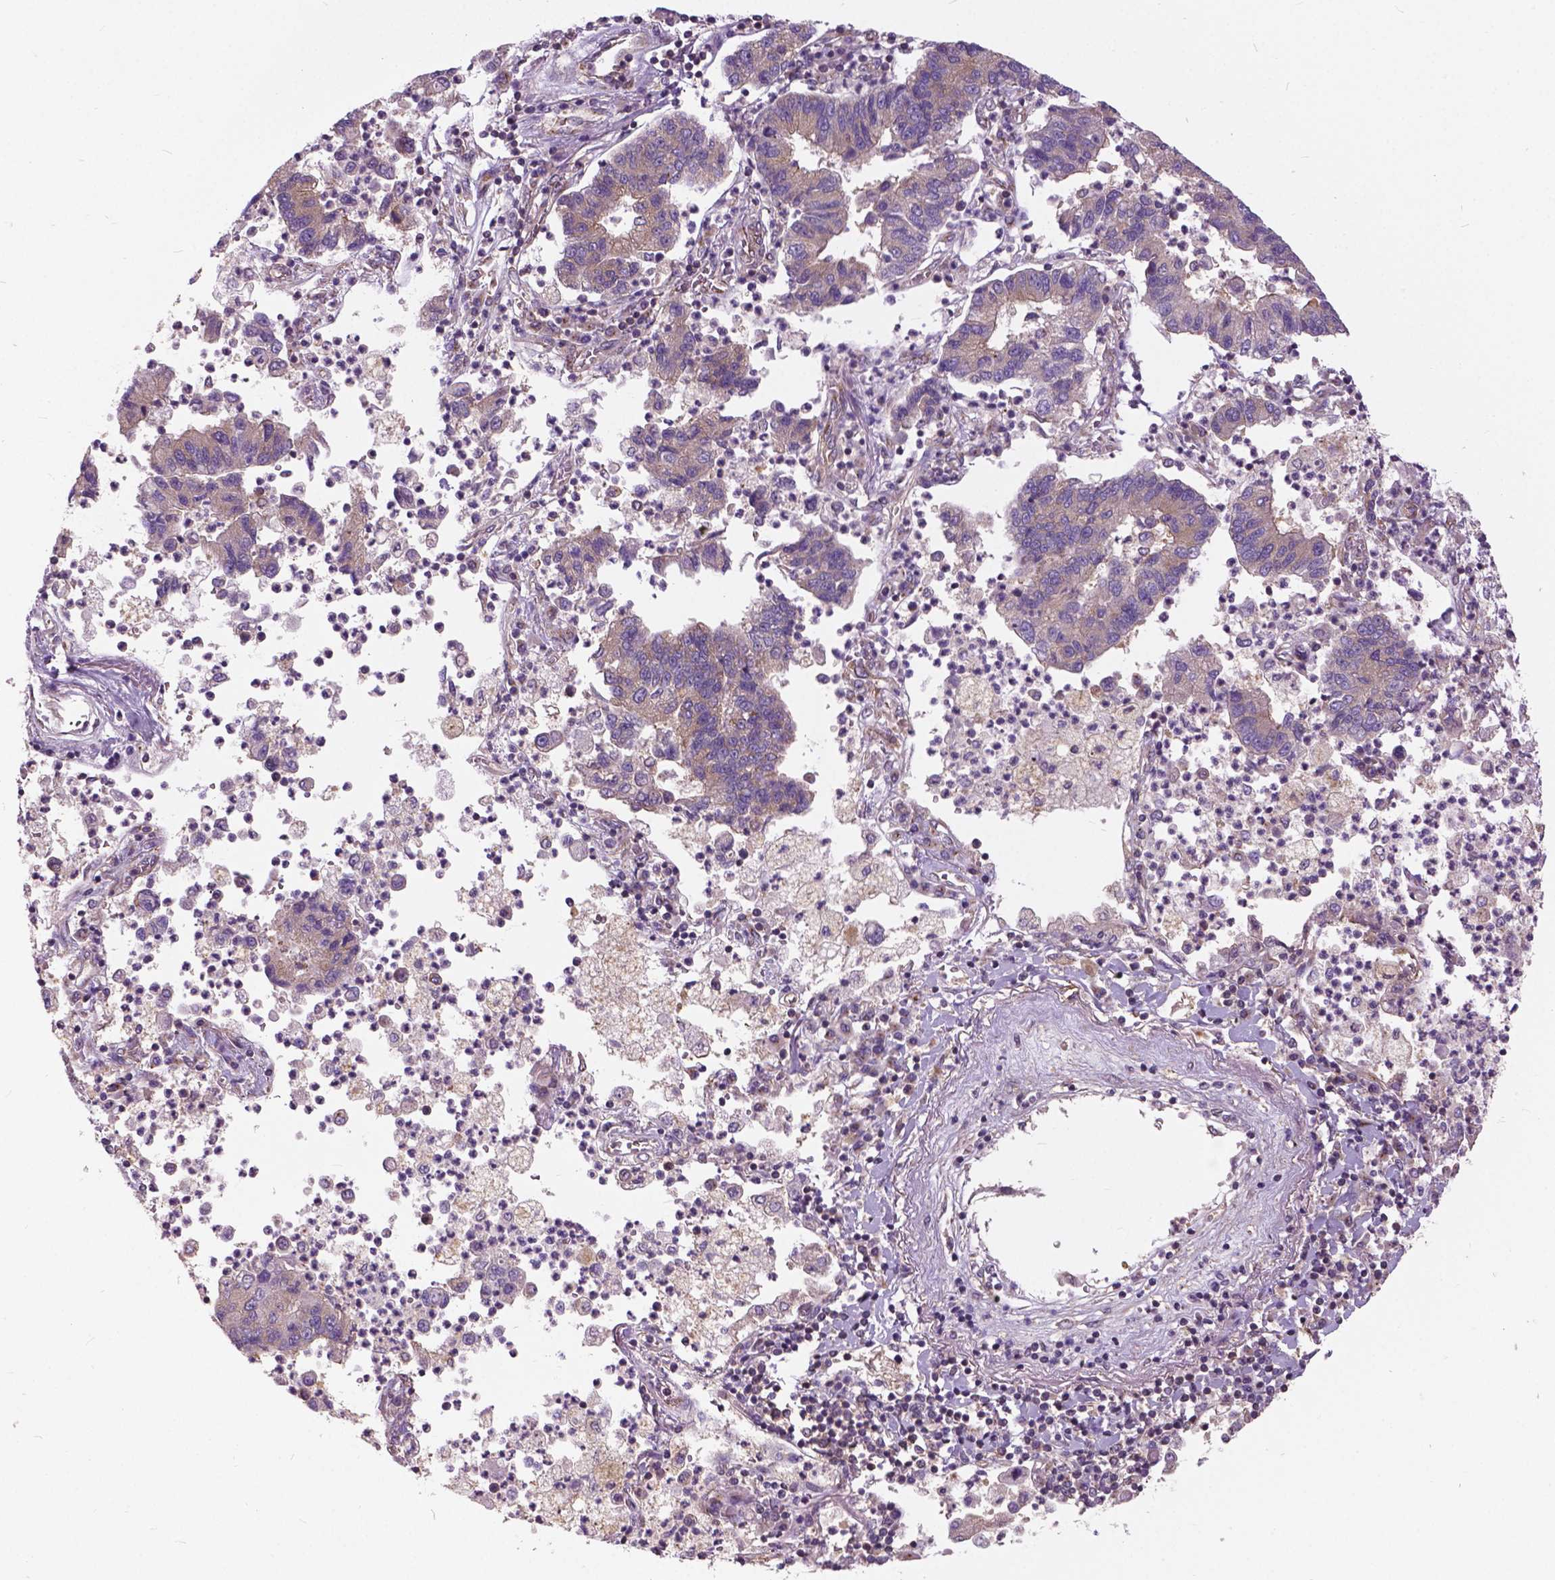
{"staining": {"intensity": "weak", "quantity": "25%-75%", "location": "cytoplasmic/membranous"}, "tissue": "lung cancer", "cell_type": "Tumor cells", "image_type": "cancer", "snomed": [{"axis": "morphology", "description": "Adenocarcinoma, NOS"}, {"axis": "topography", "description": "Lung"}], "caption": "Weak cytoplasmic/membranous staining for a protein is seen in about 25%-75% of tumor cells of lung cancer (adenocarcinoma) using immunohistochemistry (IHC).", "gene": "MZT1", "patient": {"sex": "female", "age": 57}}